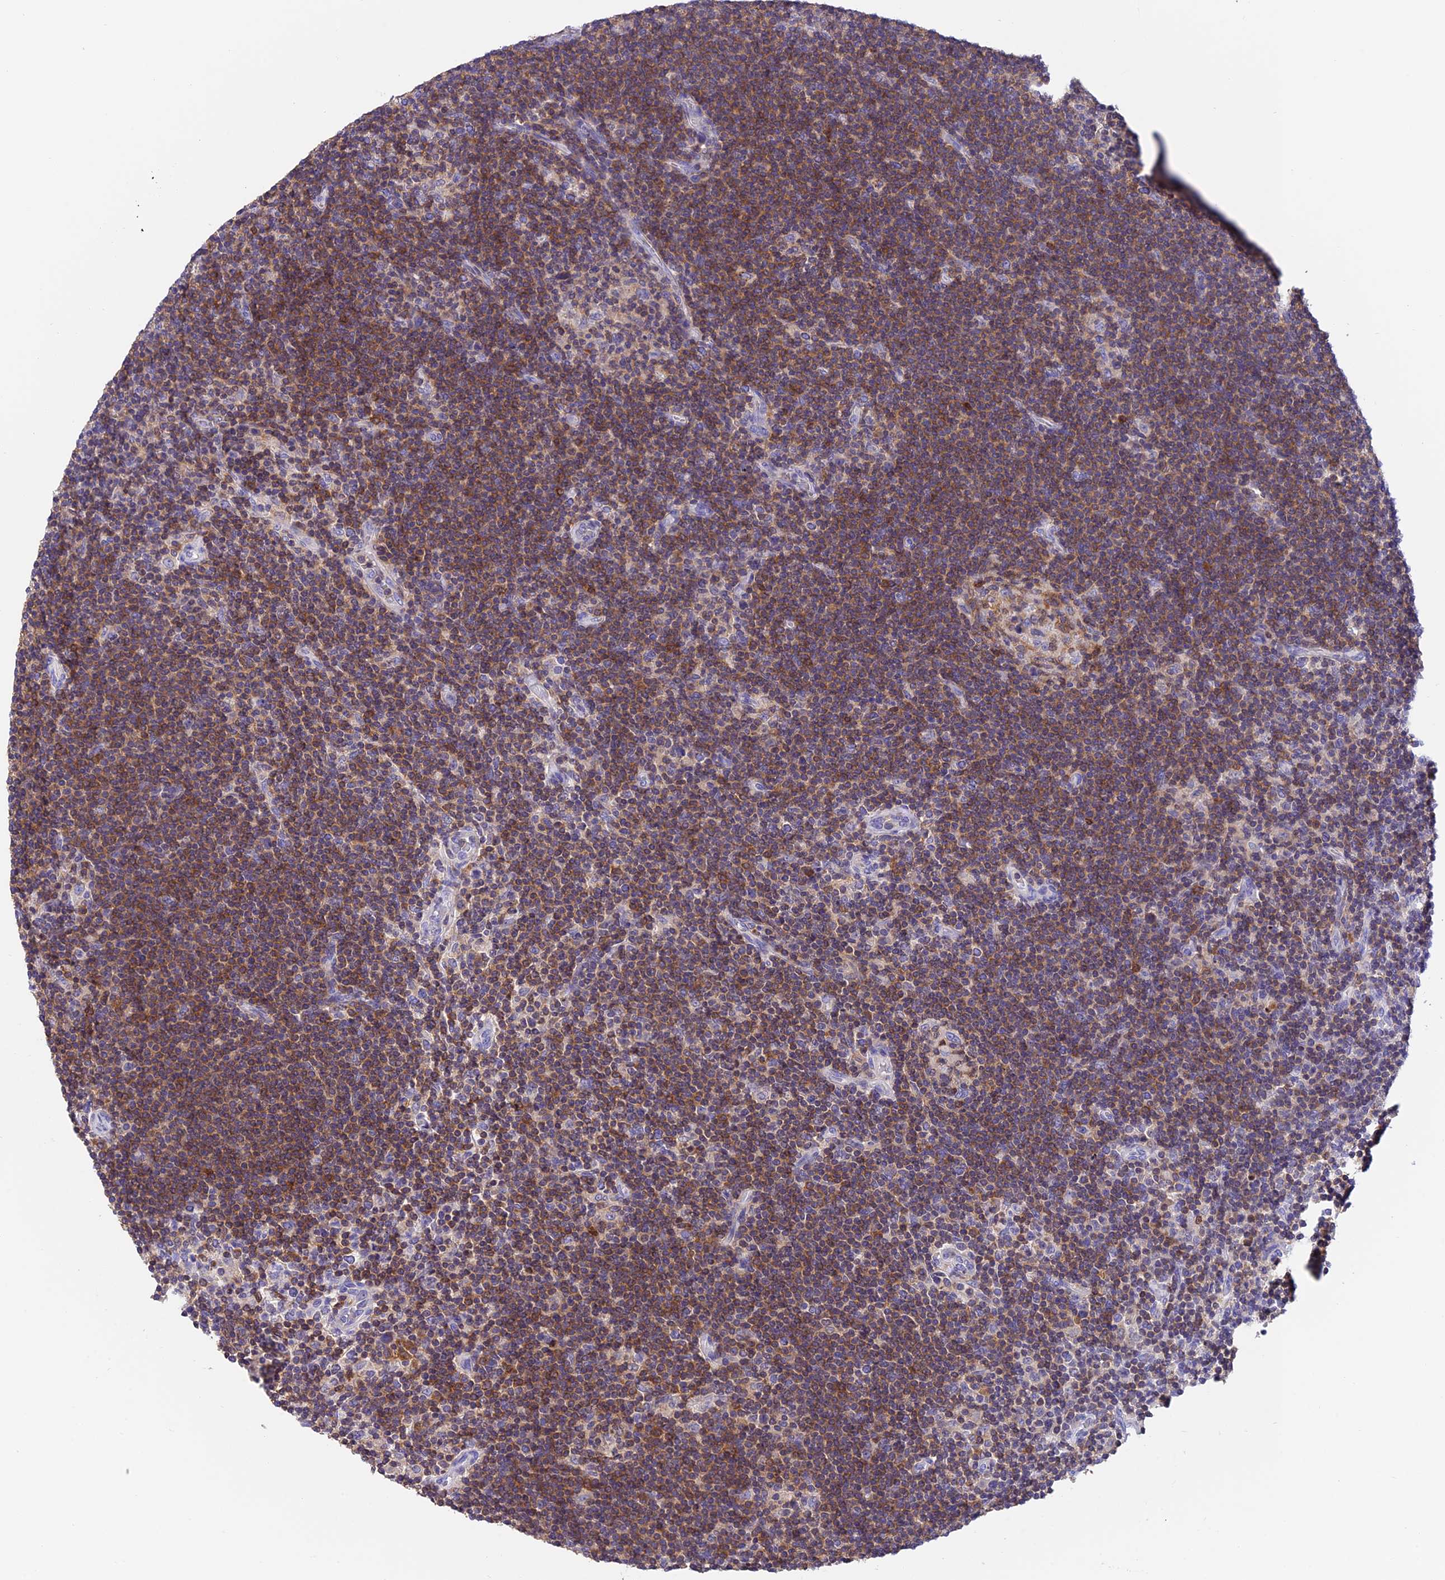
{"staining": {"intensity": "negative", "quantity": "none", "location": "none"}, "tissue": "lymphoma", "cell_type": "Tumor cells", "image_type": "cancer", "snomed": [{"axis": "morphology", "description": "Hodgkin's disease, NOS"}, {"axis": "topography", "description": "Lymph node"}], "caption": "The image reveals no staining of tumor cells in Hodgkin's disease.", "gene": "LPXN", "patient": {"sex": "female", "age": 57}}